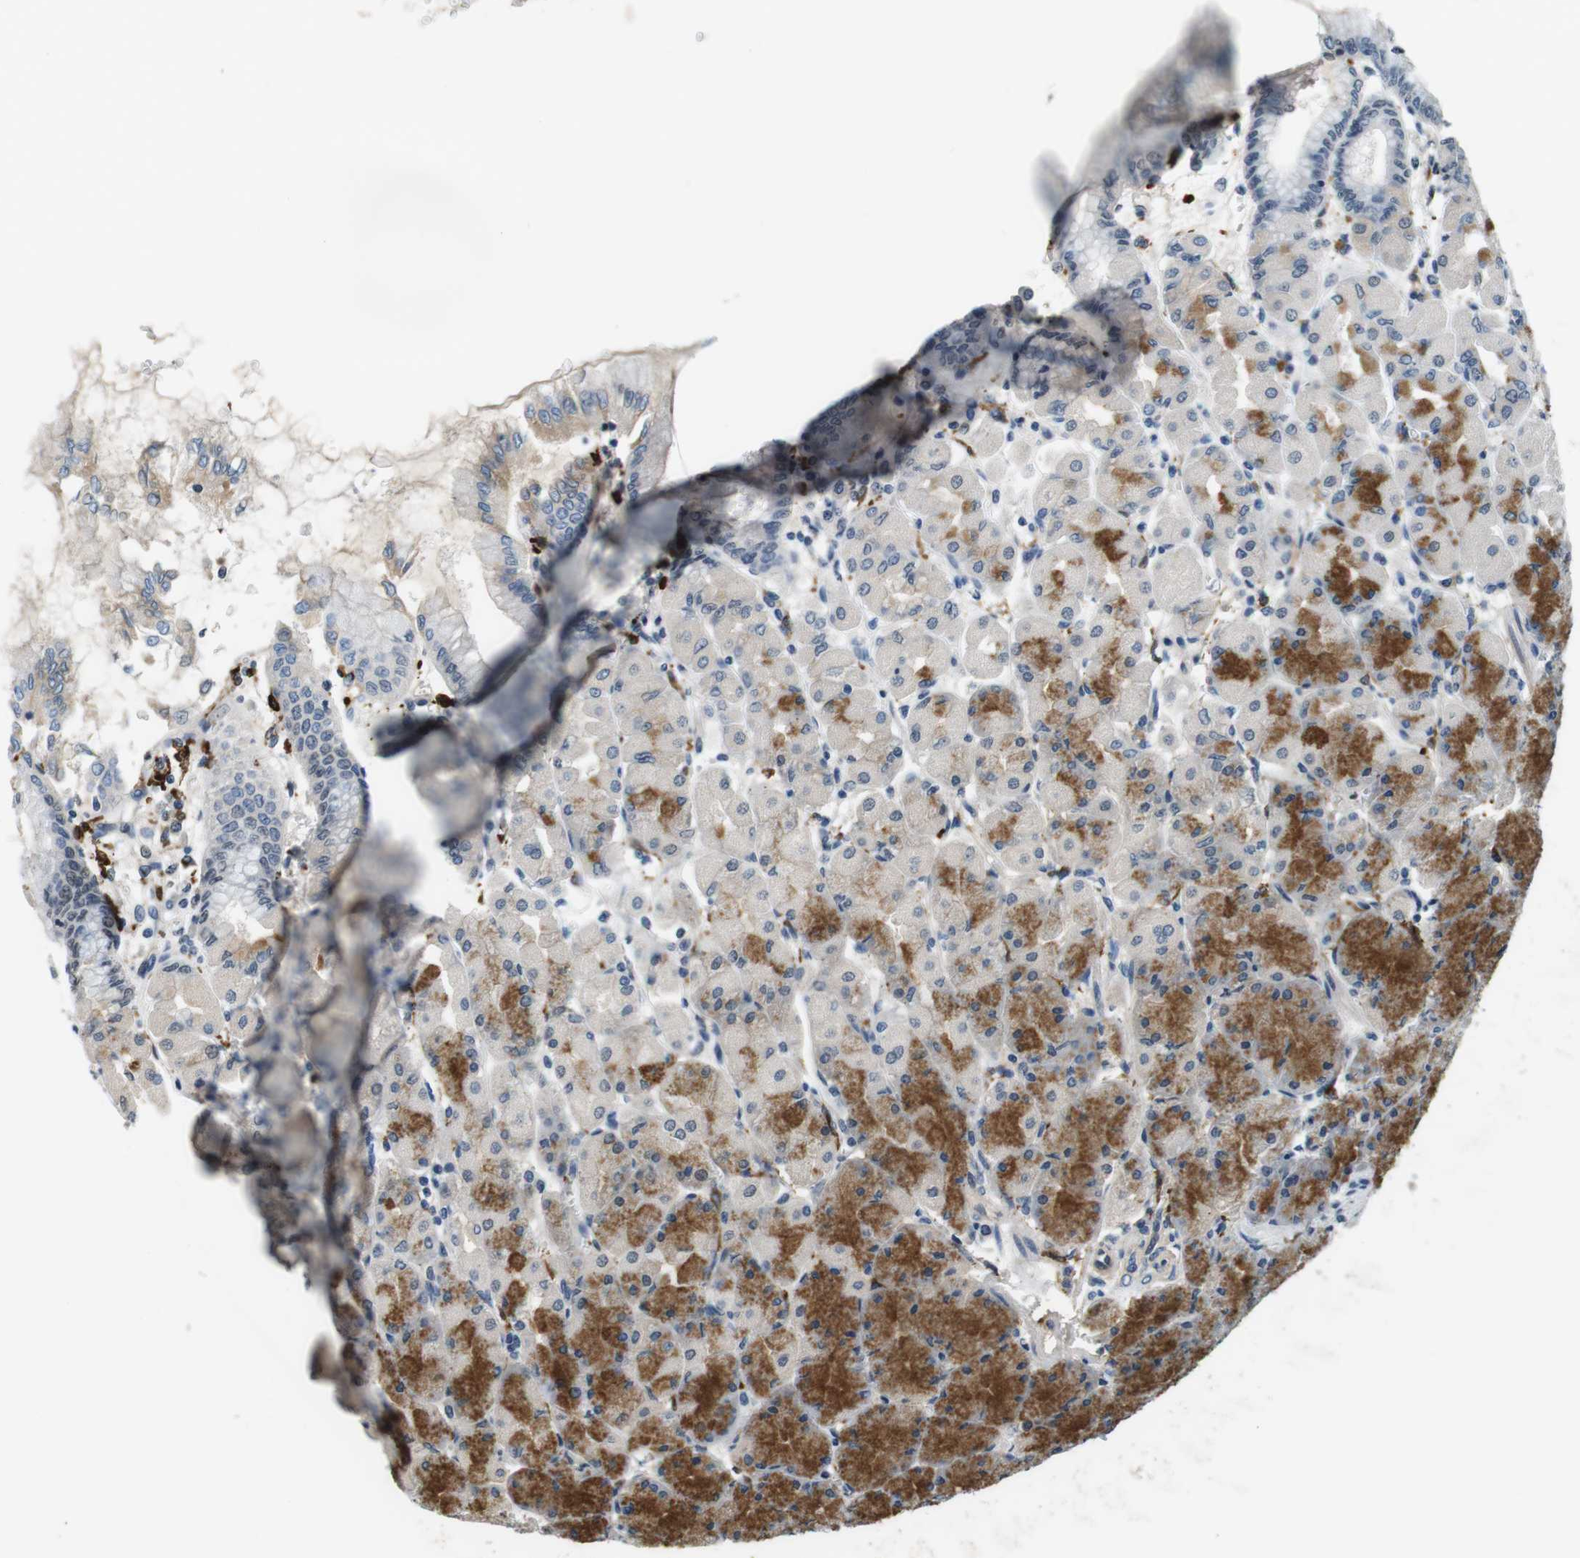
{"staining": {"intensity": "moderate", "quantity": "25%-75%", "location": "cytoplasmic/membranous"}, "tissue": "stomach", "cell_type": "Glandular cells", "image_type": "normal", "snomed": [{"axis": "morphology", "description": "Normal tissue, NOS"}, {"axis": "topography", "description": "Stomach, upper"}], "caption": "DAB (3,3'-diaminobenzidine) immunohistochemical staining of benign stomach exhibits moderate cytoplasmic/membranous protein expression in approximately 25%-75% of glandular cells.", "gene": "CD163L1", "patient": {"sex": "female", "age": 56}}